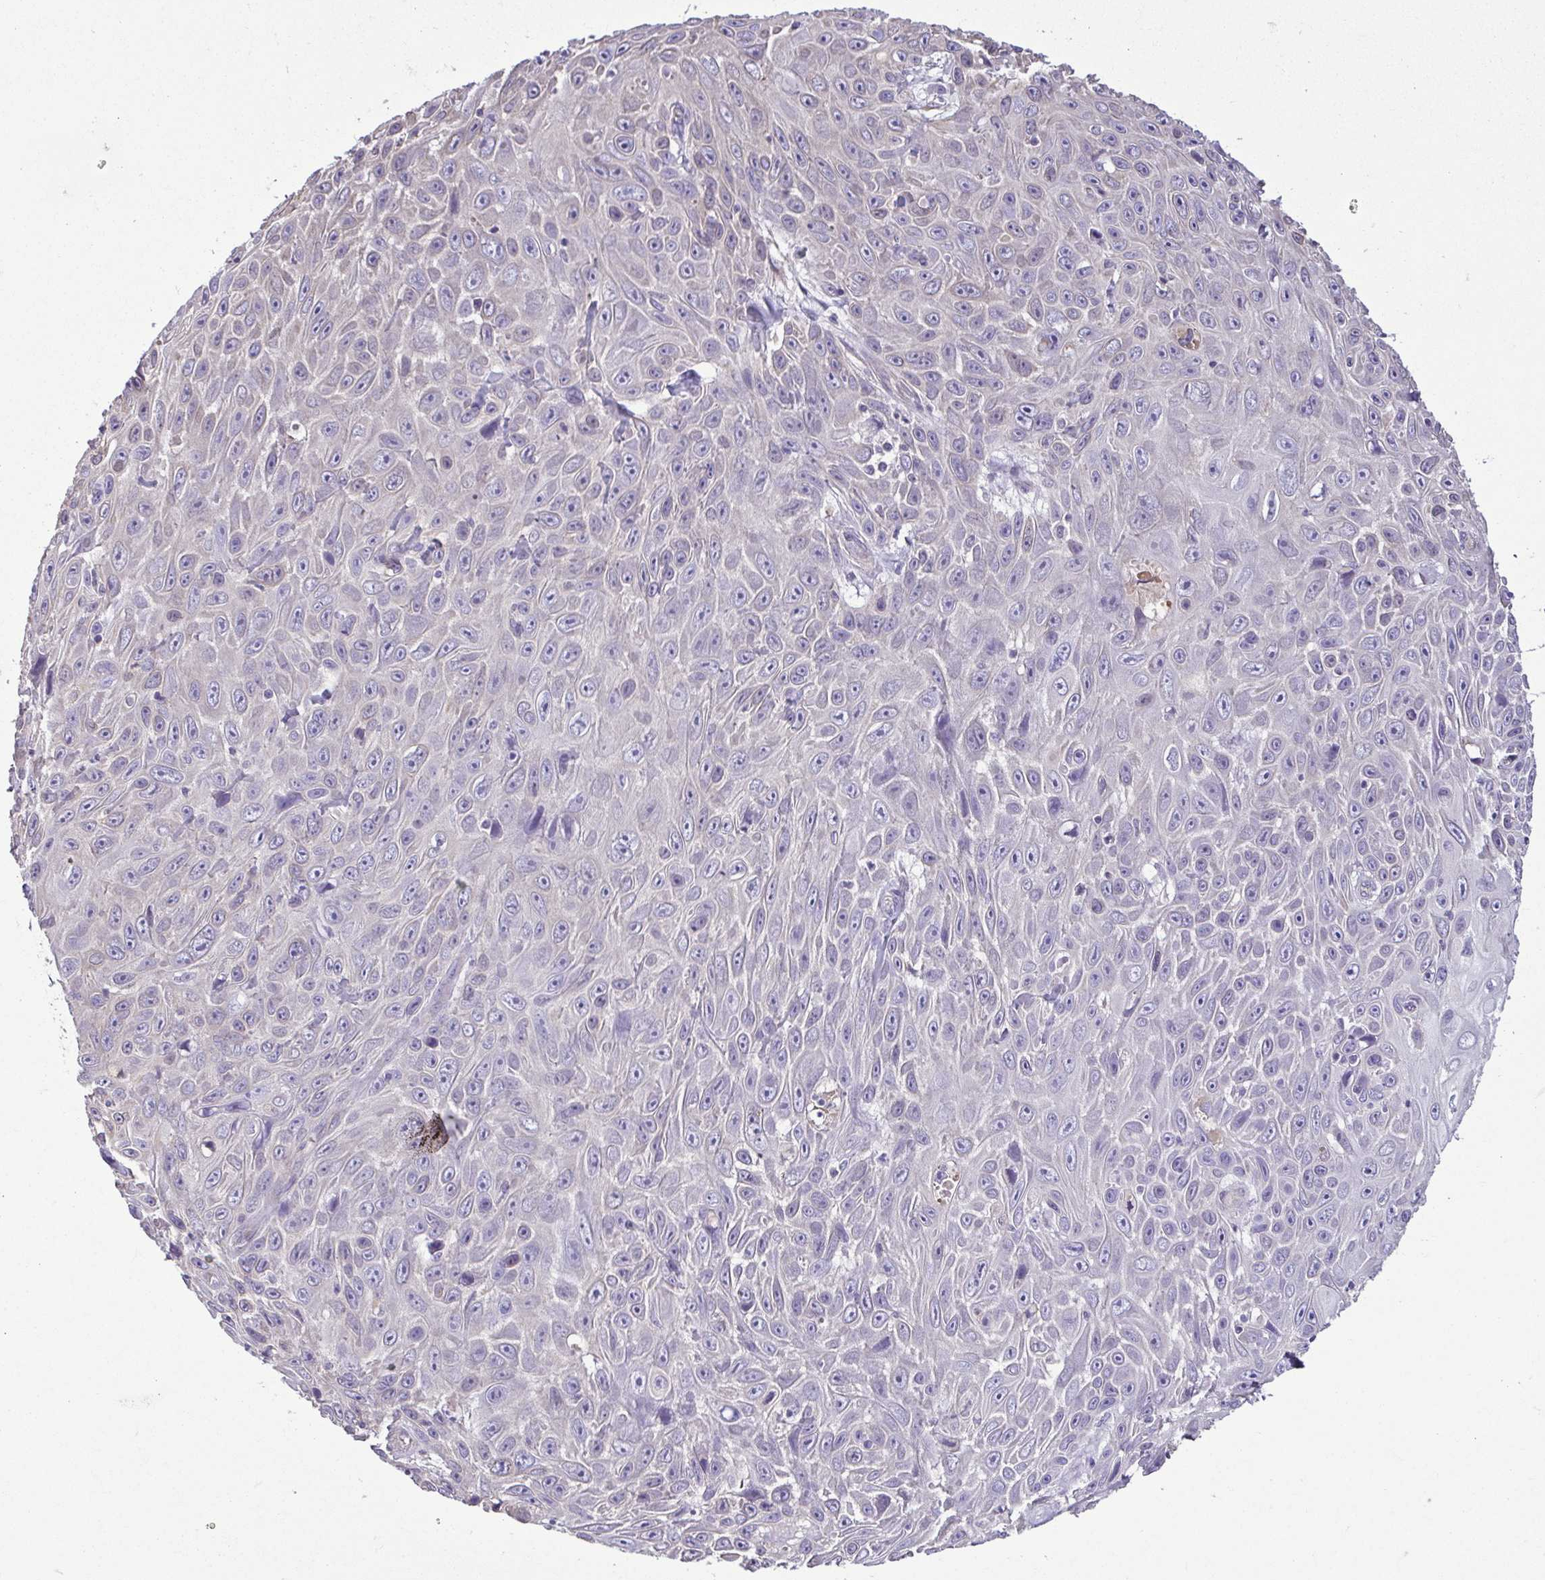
{"staining": {"intensity": "negative", "quantity": "none", "location": "none"}, "tissue": "skin cancer", "cell_type": "Tumor cells", "image_type": "cancer", "snomed": [{"axis": "morphology", "description": "Squamous cell carcinoma, NOS"}, {"axis": "topography", "description": "Skin"}], "caption": "Immunohistochemistry of squamous cell carcinoma (skin) demonstrates no staining in tumor cells. The staining was performed using DAB (3,3'-diaminobenzidine) to visualize the protein expression in brown, while the nuclei were stained in blue with hematoxylin (Magnification: 20x).", "gene": "MYL10", "patient": {"sex": "male", "age": 82}}